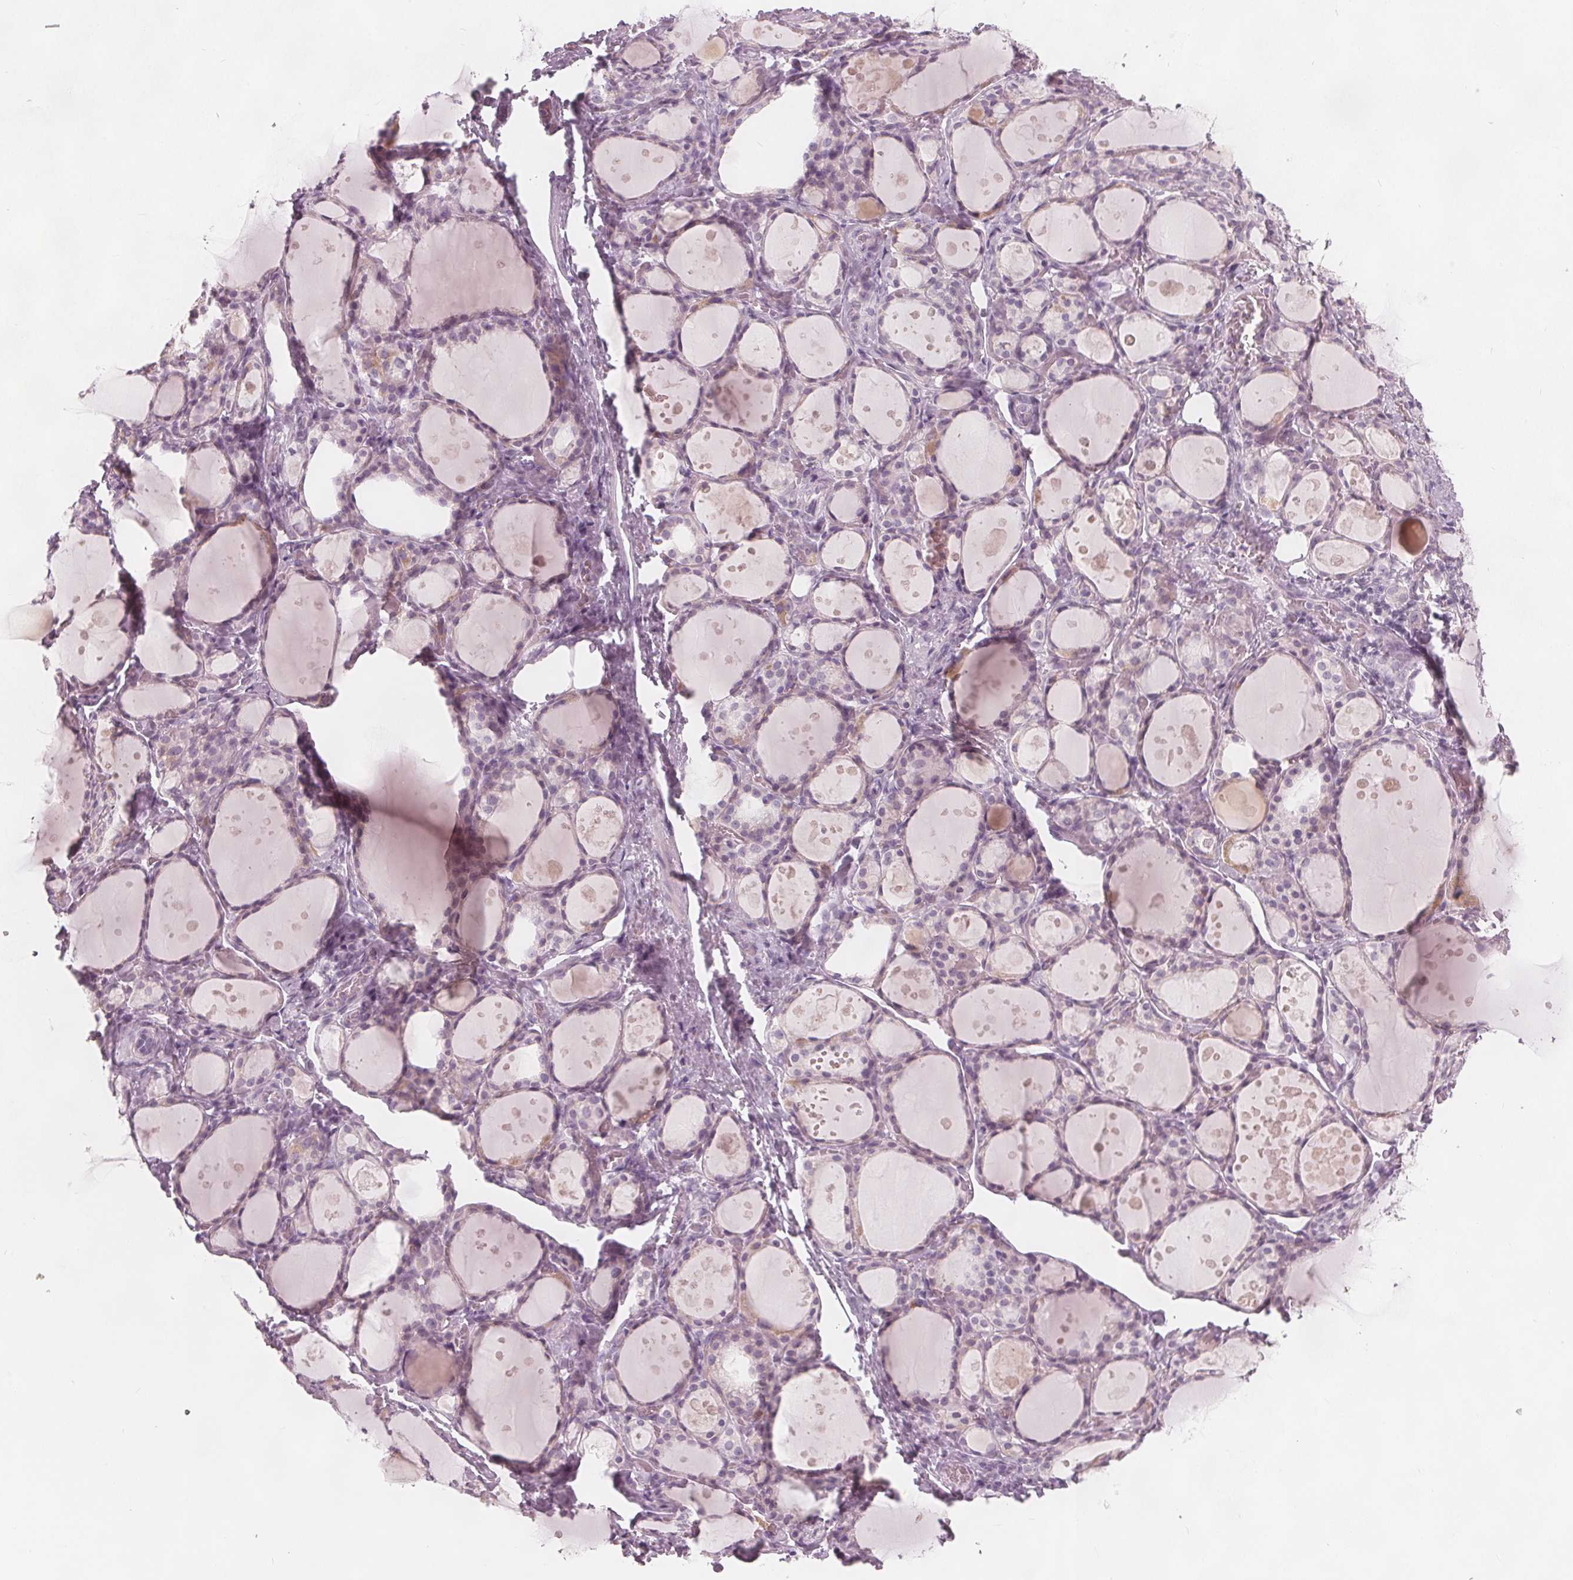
{"staining": {"intensity": "weak", "quantity": "<25%", "location": "cytoplasmic/membranous"}, "tissue": "thyroid gland", "cell_type": "Glandular cells", "image_type": "normal", "snomed": [{"axis": "morphology", "description": "Normal tissue, NOS"}, {"axis": "topography", "description": "Thyroid gland"}], "caption": "Immunohistochemistry of unremarkable human thyroid gland reveals no expression in glandular cells.", "gene": "BRSK1", "patient": {"sex": "male", "age": 68}}